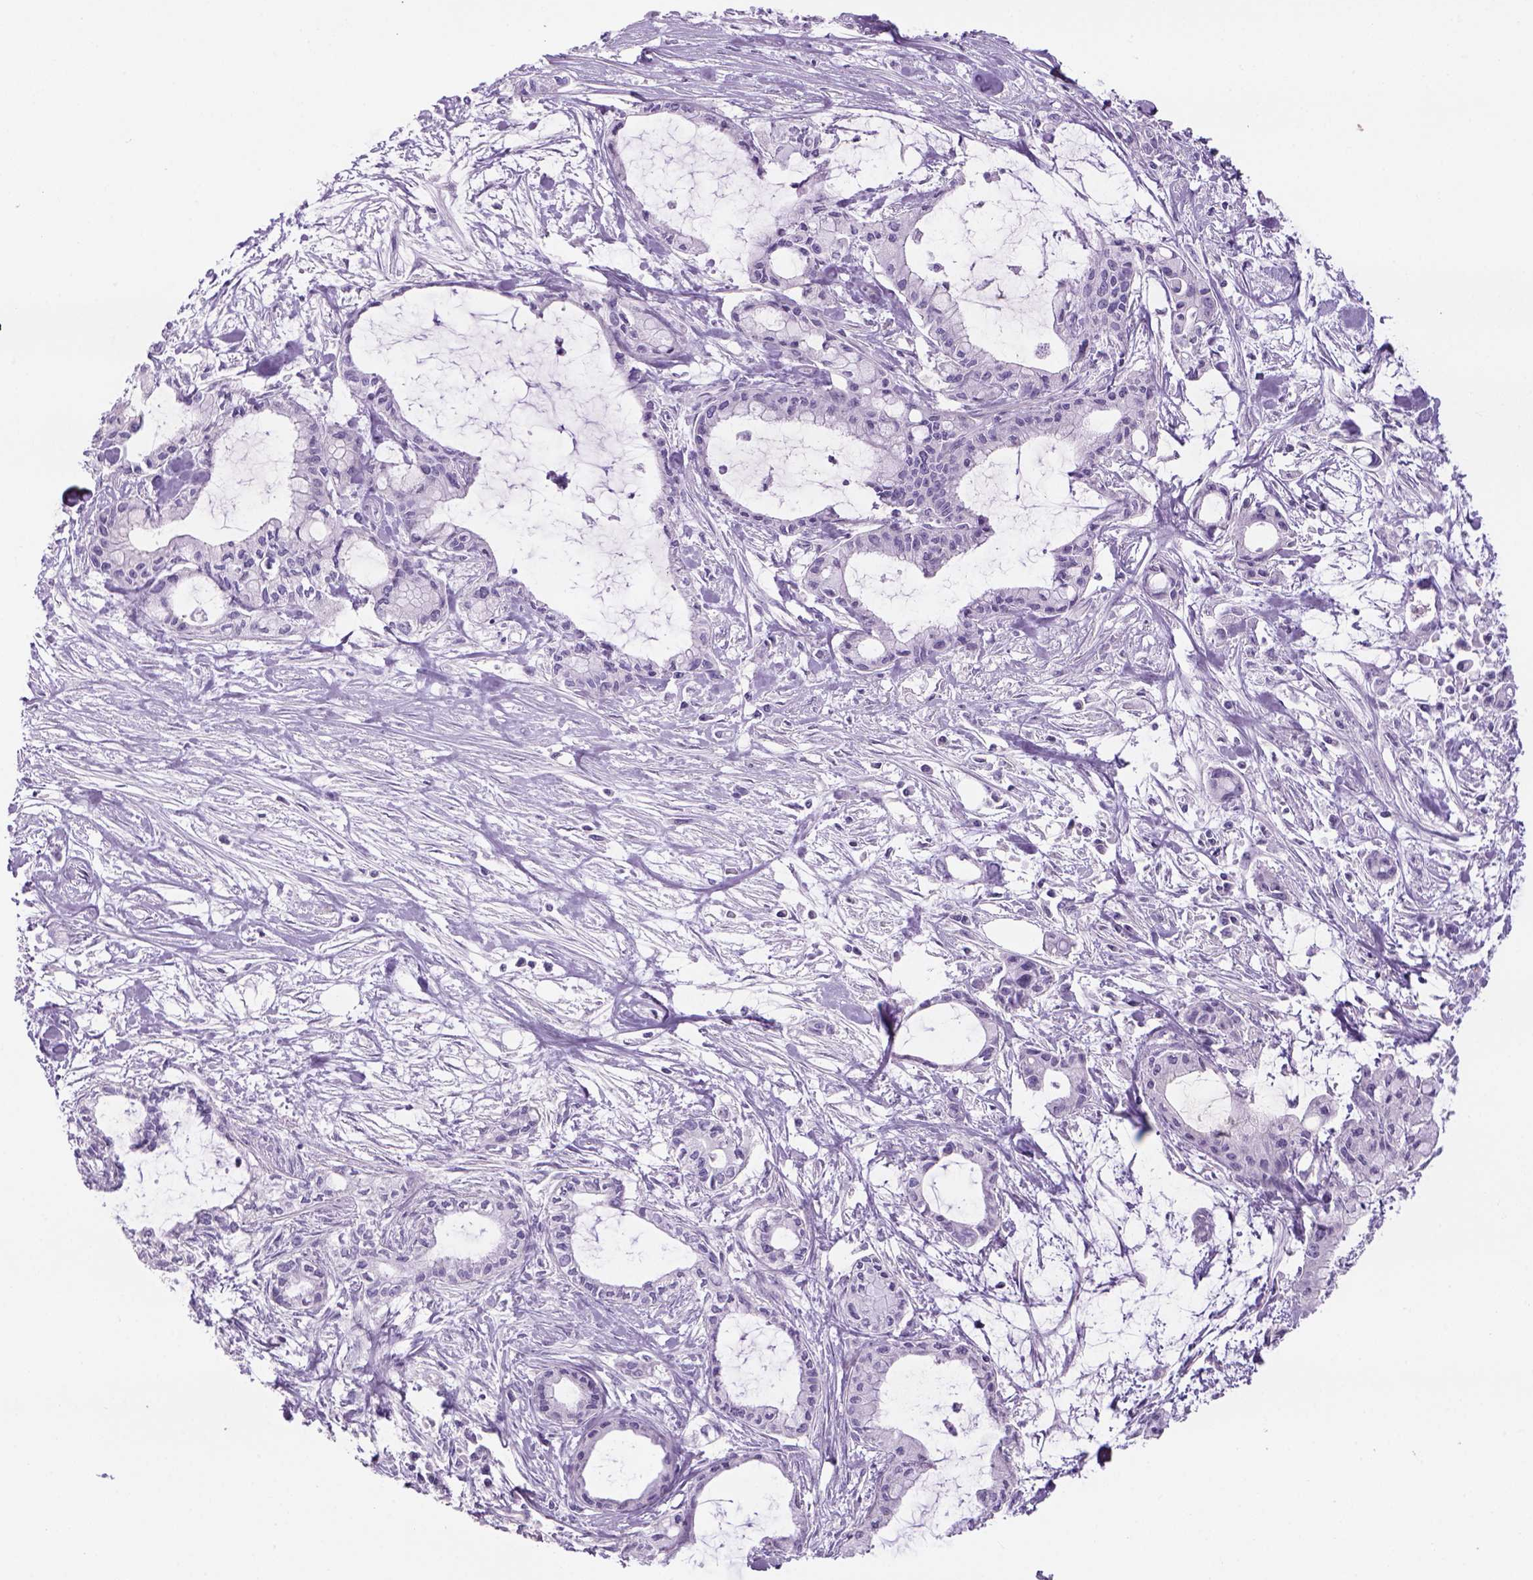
{"staining": {"intensity": "negative", "quantity": "none", "location": "none"}, "tissue": "pancreatic cancer", "cell_type": "Tumor cells", "image_type": "cancer", "snomed": [{"axis": "morphology", "description": "Adenocarcinoma, NOS"}, {"axis": "topography", "description": "Pancreas"}], "caption": "Immunohistochemical staining of human pancreatic adenocarcinoma reveals no significant staining in tumor cells.", "gene": "TENM4", "patient": {"sex": "male", "age": 48}}